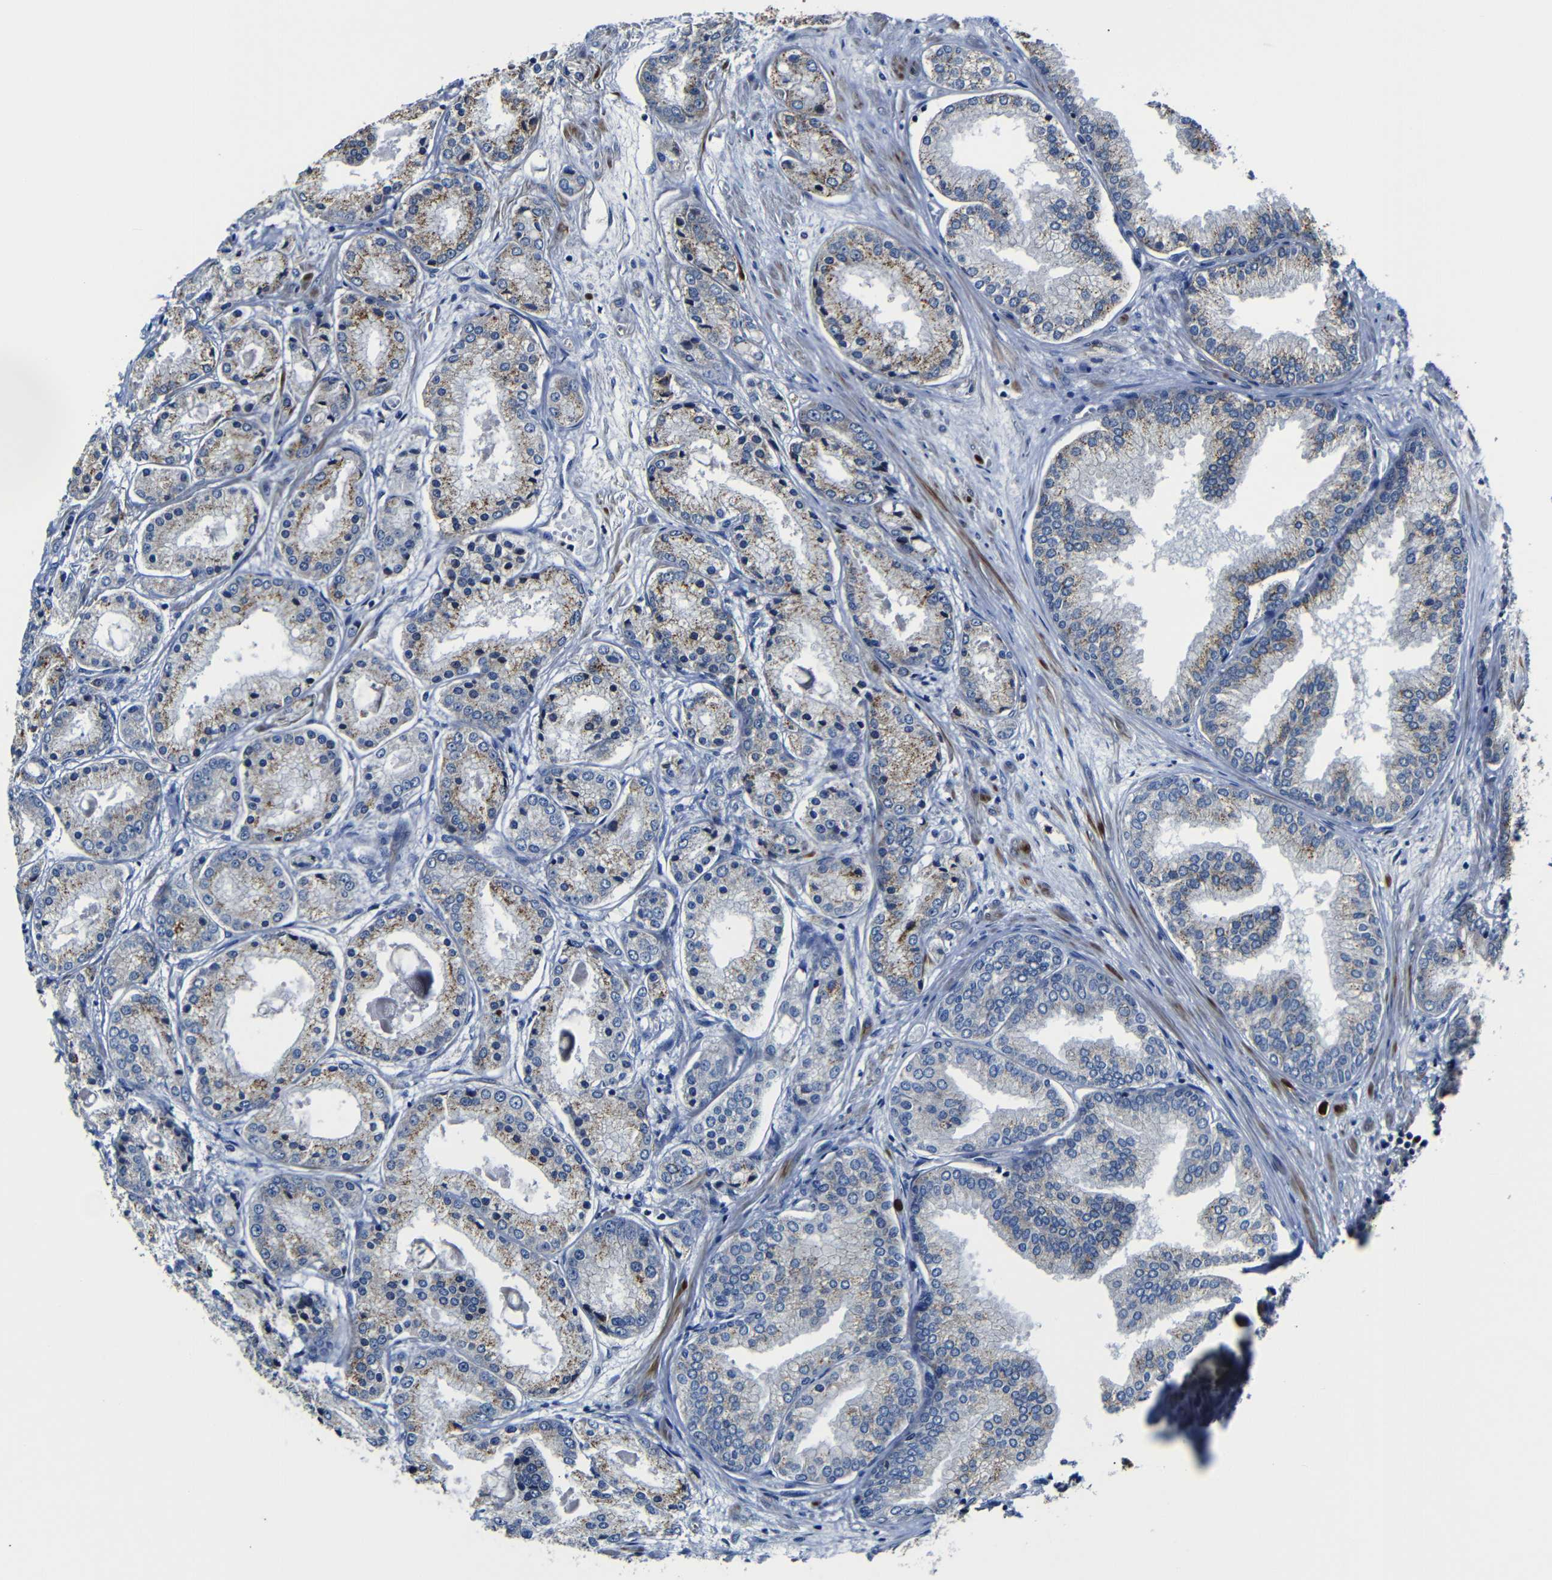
{"staining": {"intensity": "weak", "quantity": "25%-75%", "location": "cytoplasmic/membranous"}, "tissue": "prostate cancer", "cell_type": "Tumor cells", "image_type": "cancer", "snomed": [{"axis": "morphology", "description": "Adenocarcinoma, High grade"}, {"axis": "topography", "description": "Prostate"}], "caption": "High-power microscopy captured an IHC micrograph of prostate high-grade adenocarcinoma, revealing weak cytoplasmic/membranous positivity in about 25%-75% of tumor cells.", "gene": "AFDN", "patient": {"sex": "male", "age": 59}}